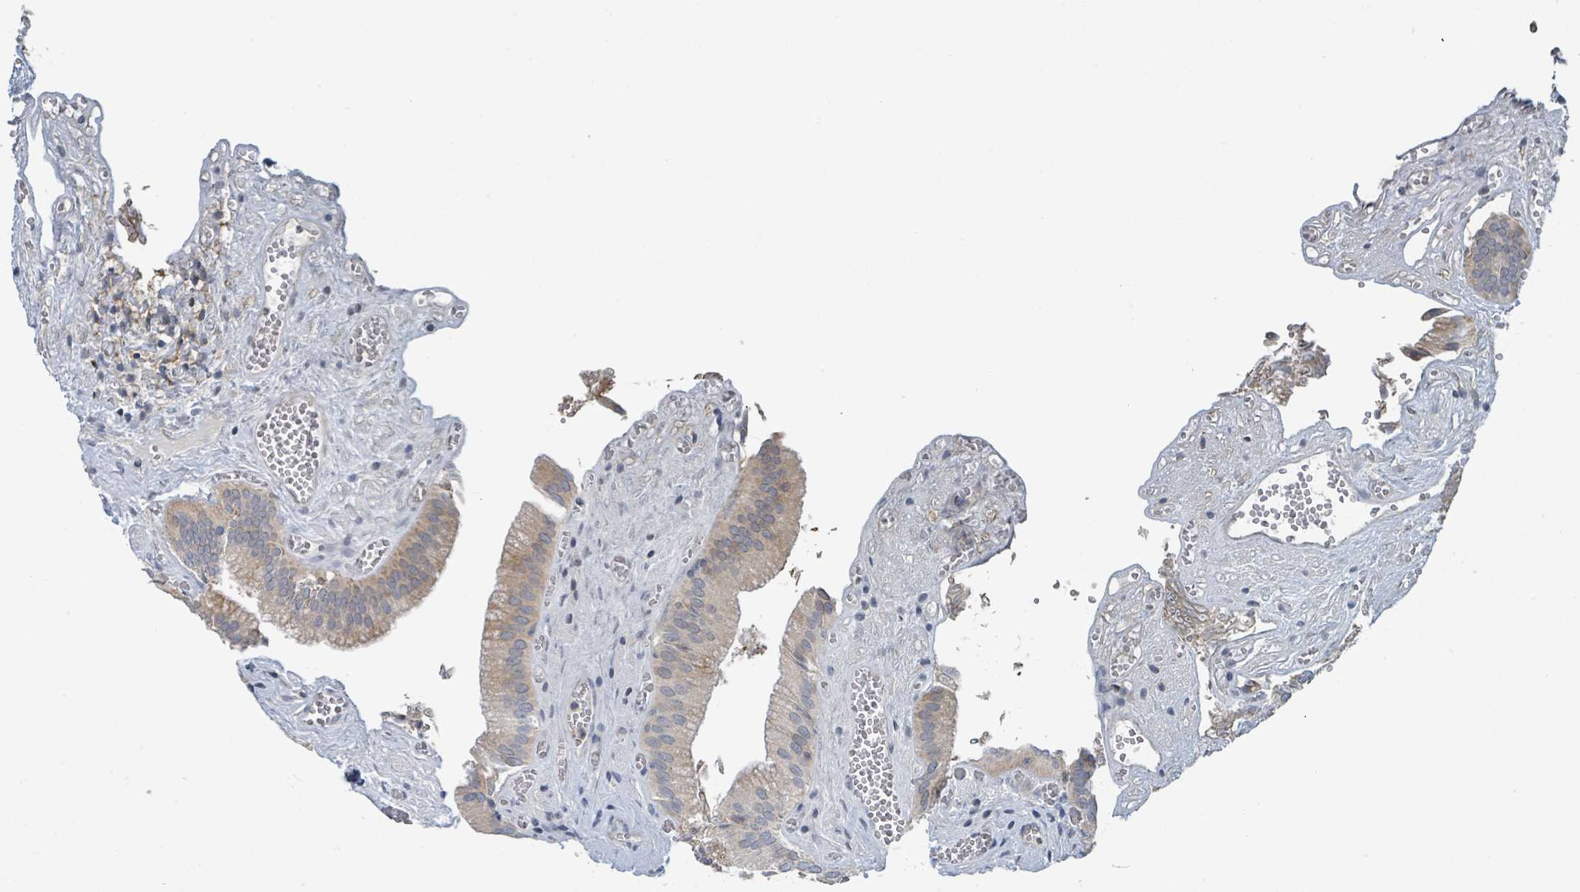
{"staining": {"intensity": "moderate", "quantity": "25%-75%", "location": "cytoplasmic/membranous"}, "tissue": "gallbladder", "cell_type": "Glandular cells", "image_type": "normal", "snomed": [{"axis": "morphology", "description": "Normal tissue, NOS"}, {"axis": "topography", "description": "Gallbladder"}, {"axis": "topography", "description": "Peripheral nerve tissue"}], "caption": "Moderate cytoplasmic/membranous positivity is identified in approximately 25%-75% of glandular cells in normal gallbladder. Ihc stains the protein of interest in brown and the nuclei are stained blue.", "gene": "ANKRD55", "patient": {"sex": "male", "age": 17}}